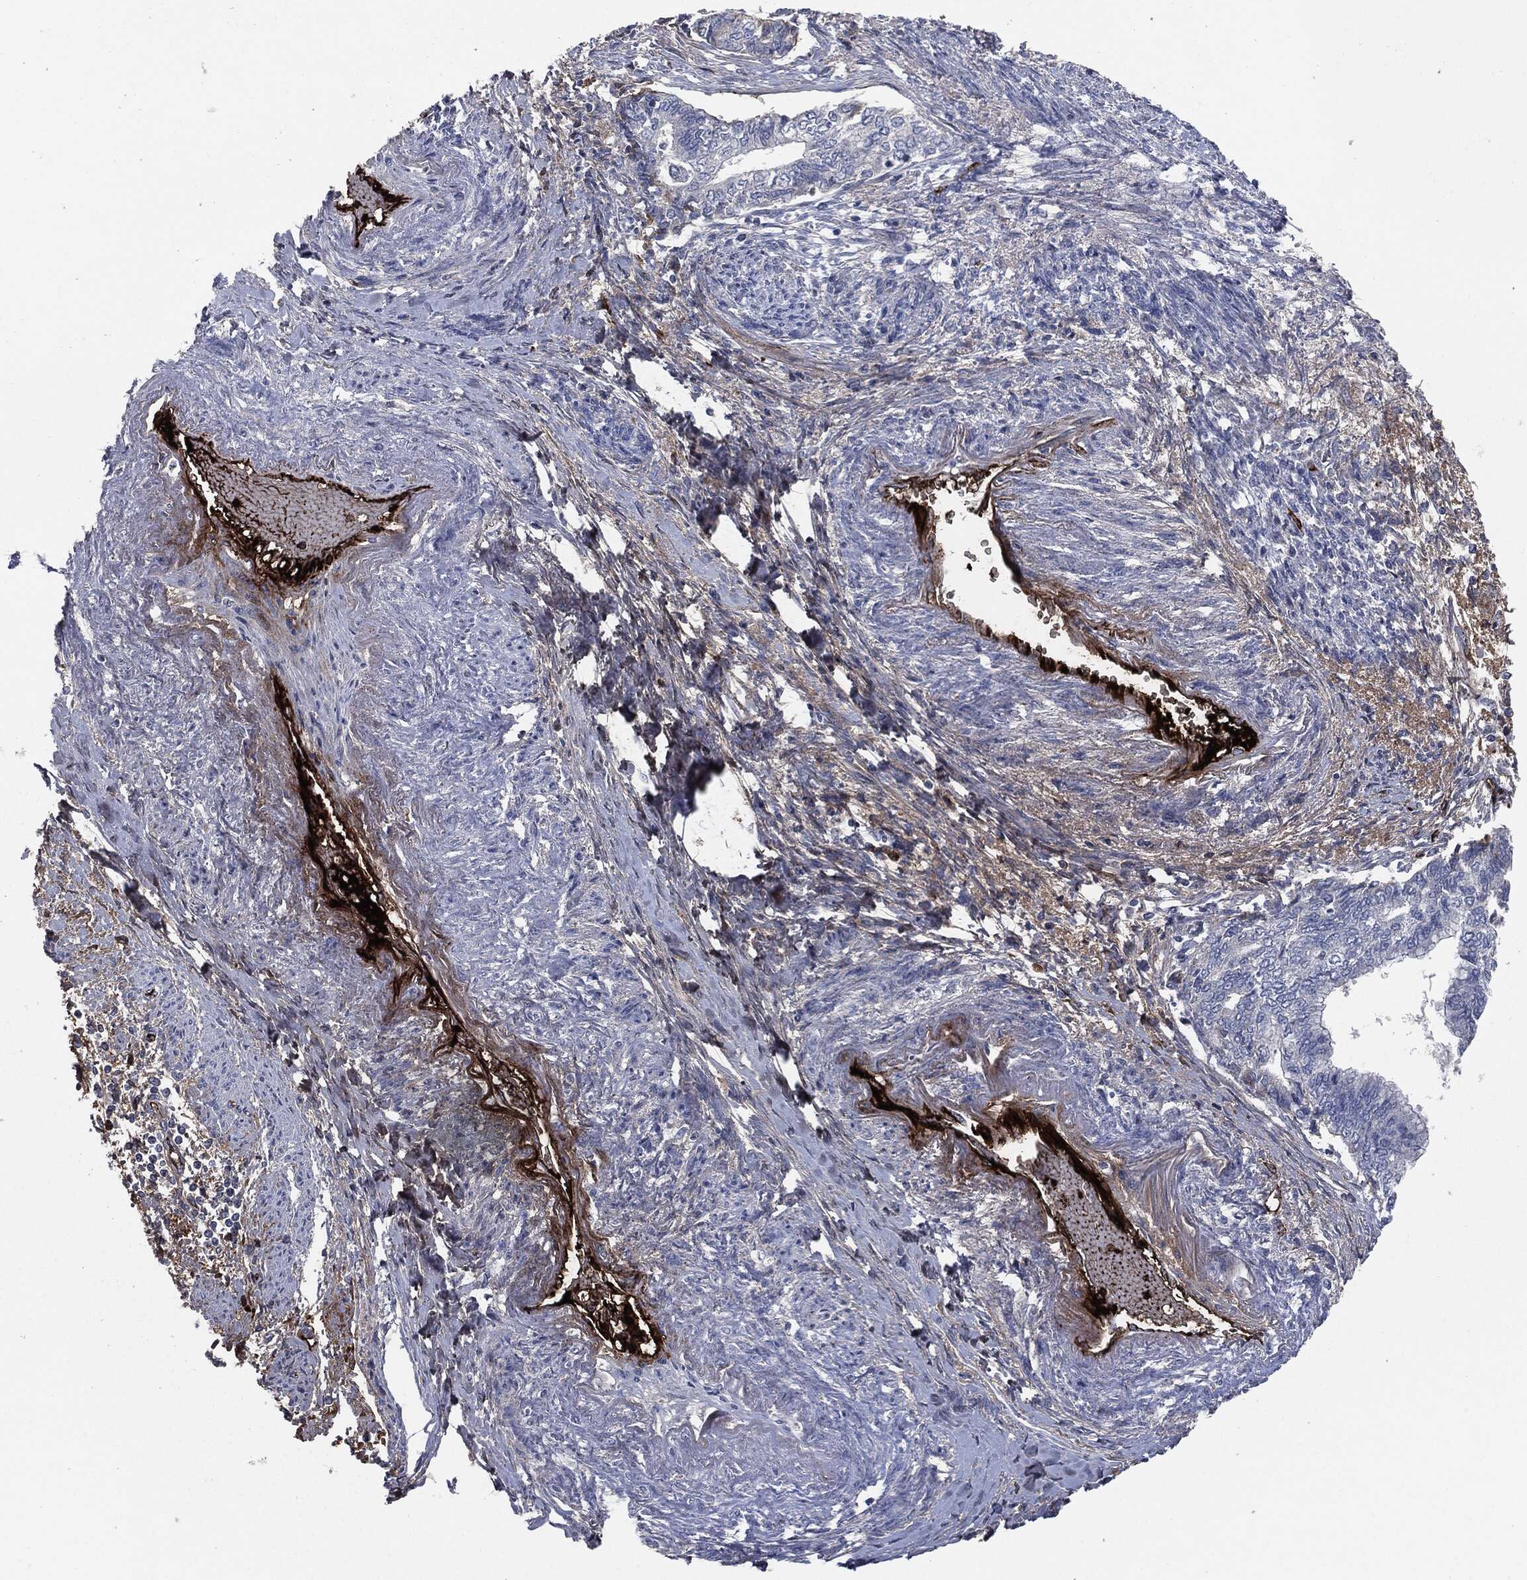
{"staining": {"intensity": "negative", "quantity": "none", "location": "none"}, "tissue": "endometrial cancer", "cell_type": "Tumor cells", "image_type": "cancer", "snomed": [{"axis": "morphology", "description": "Adenocarcinoma, NOS"}, {"axis": "topography", "description": "Endometrium"}], "caption": "High magnification brightfield microscopy of endometrial cancer stained with DAB (3,3'-diaminobenzidine) (brown) and counterstained with hematoxylin (blue): tumor cells show no significant expression.", "gene": "APOB", "patient": {"sex": "female", "age": 65}}